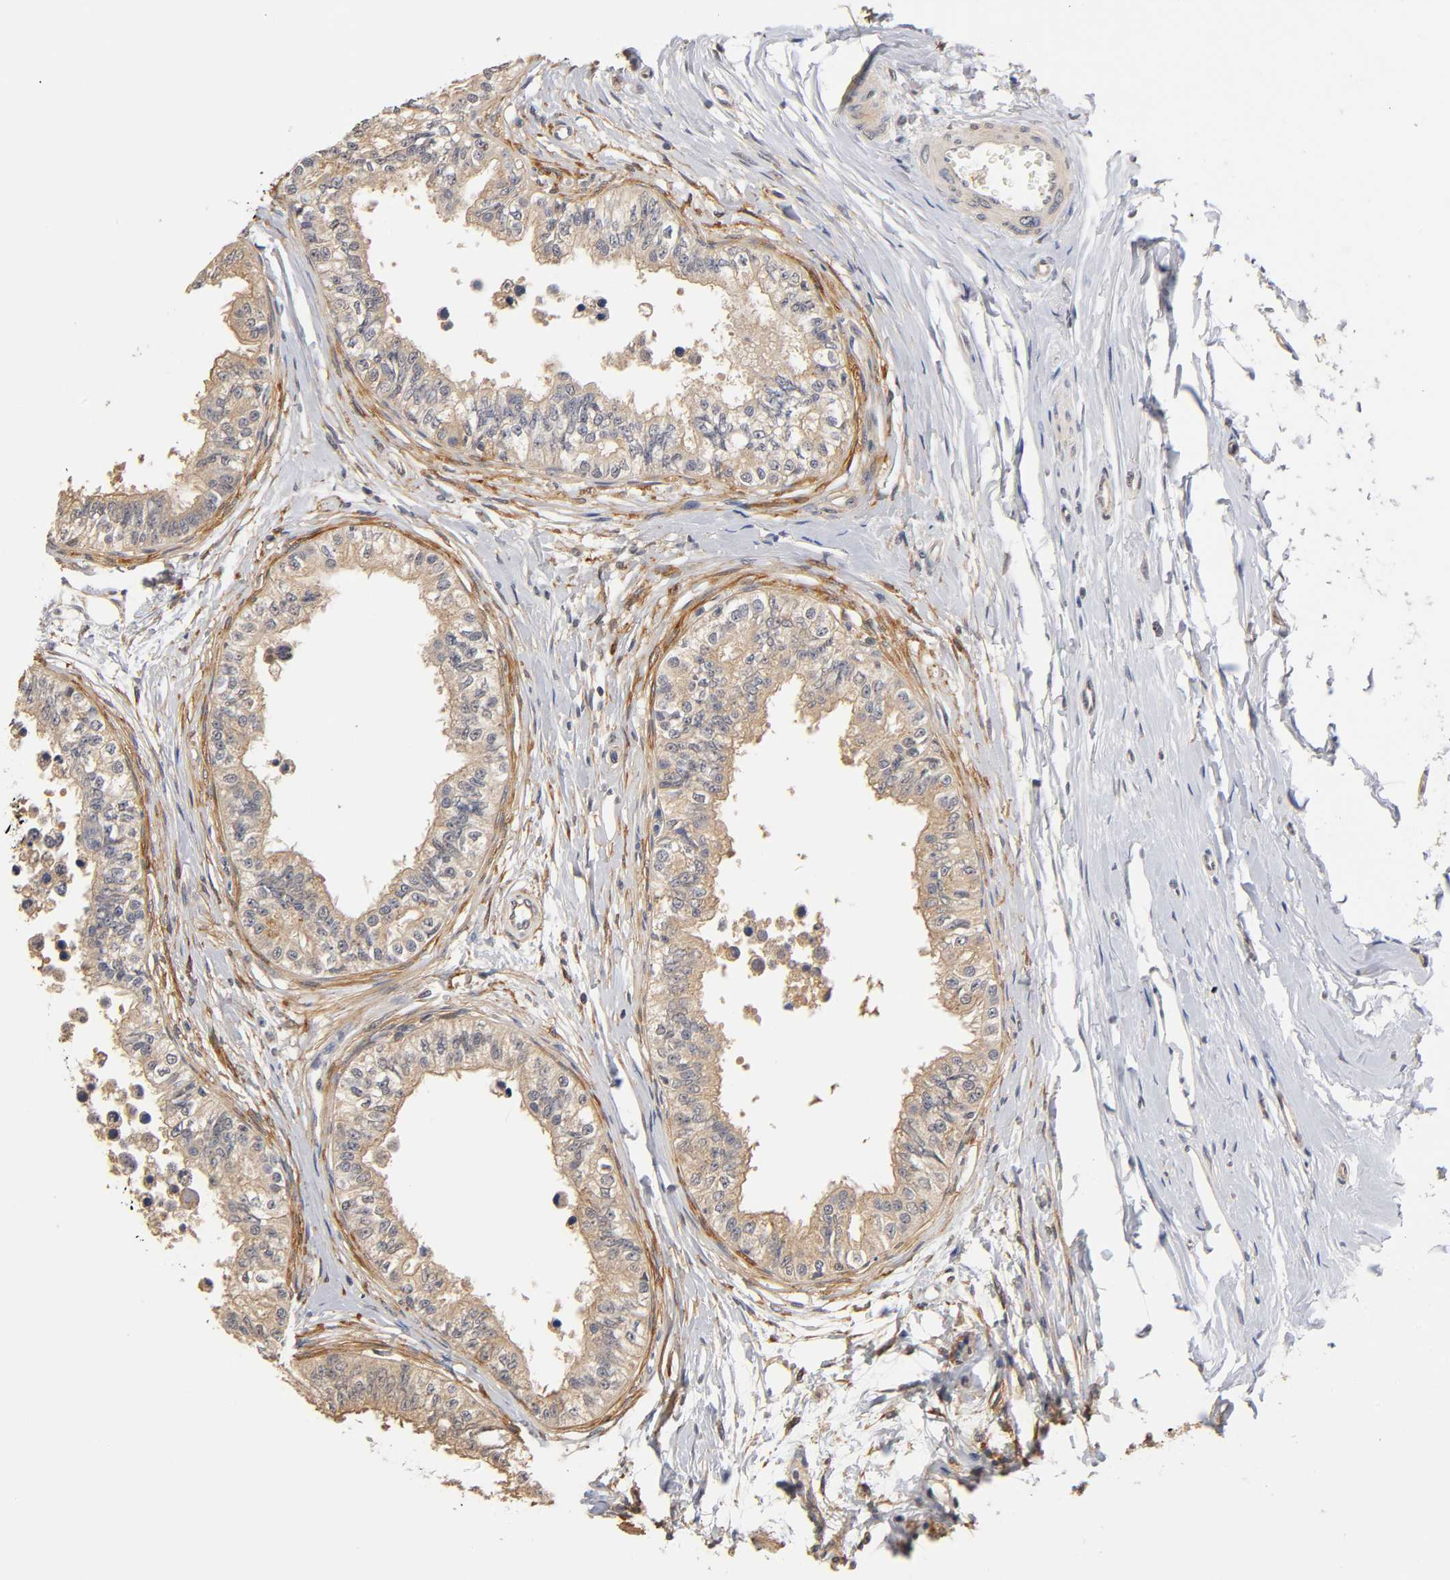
{"staining": {"intensity": "weak", "quantity": ">75%", "location": "cytoplasmic/membranous"}, "tissue": "epididymis", "cell_type": "Glandular cells", "image_type": "normal", "snomed": [{"axis": "morphology", "description": "Normal tissue, NOS"}, {"axis": "morphology", "description": "Adenocarcinoma, metastatic, NOS"}, {"axis": "topography", "description": "Testis"}, {"axis": "topography", "description": "Epididymis"}], "caption": "Immunohistochemical staining of normal epididymis shows >75% levels of weak cytoplasmic/membranous protein positivity in about >75% of glandular cells.", "gene": "PDE5A", "patient": {"sex": "male", "age": 26}}